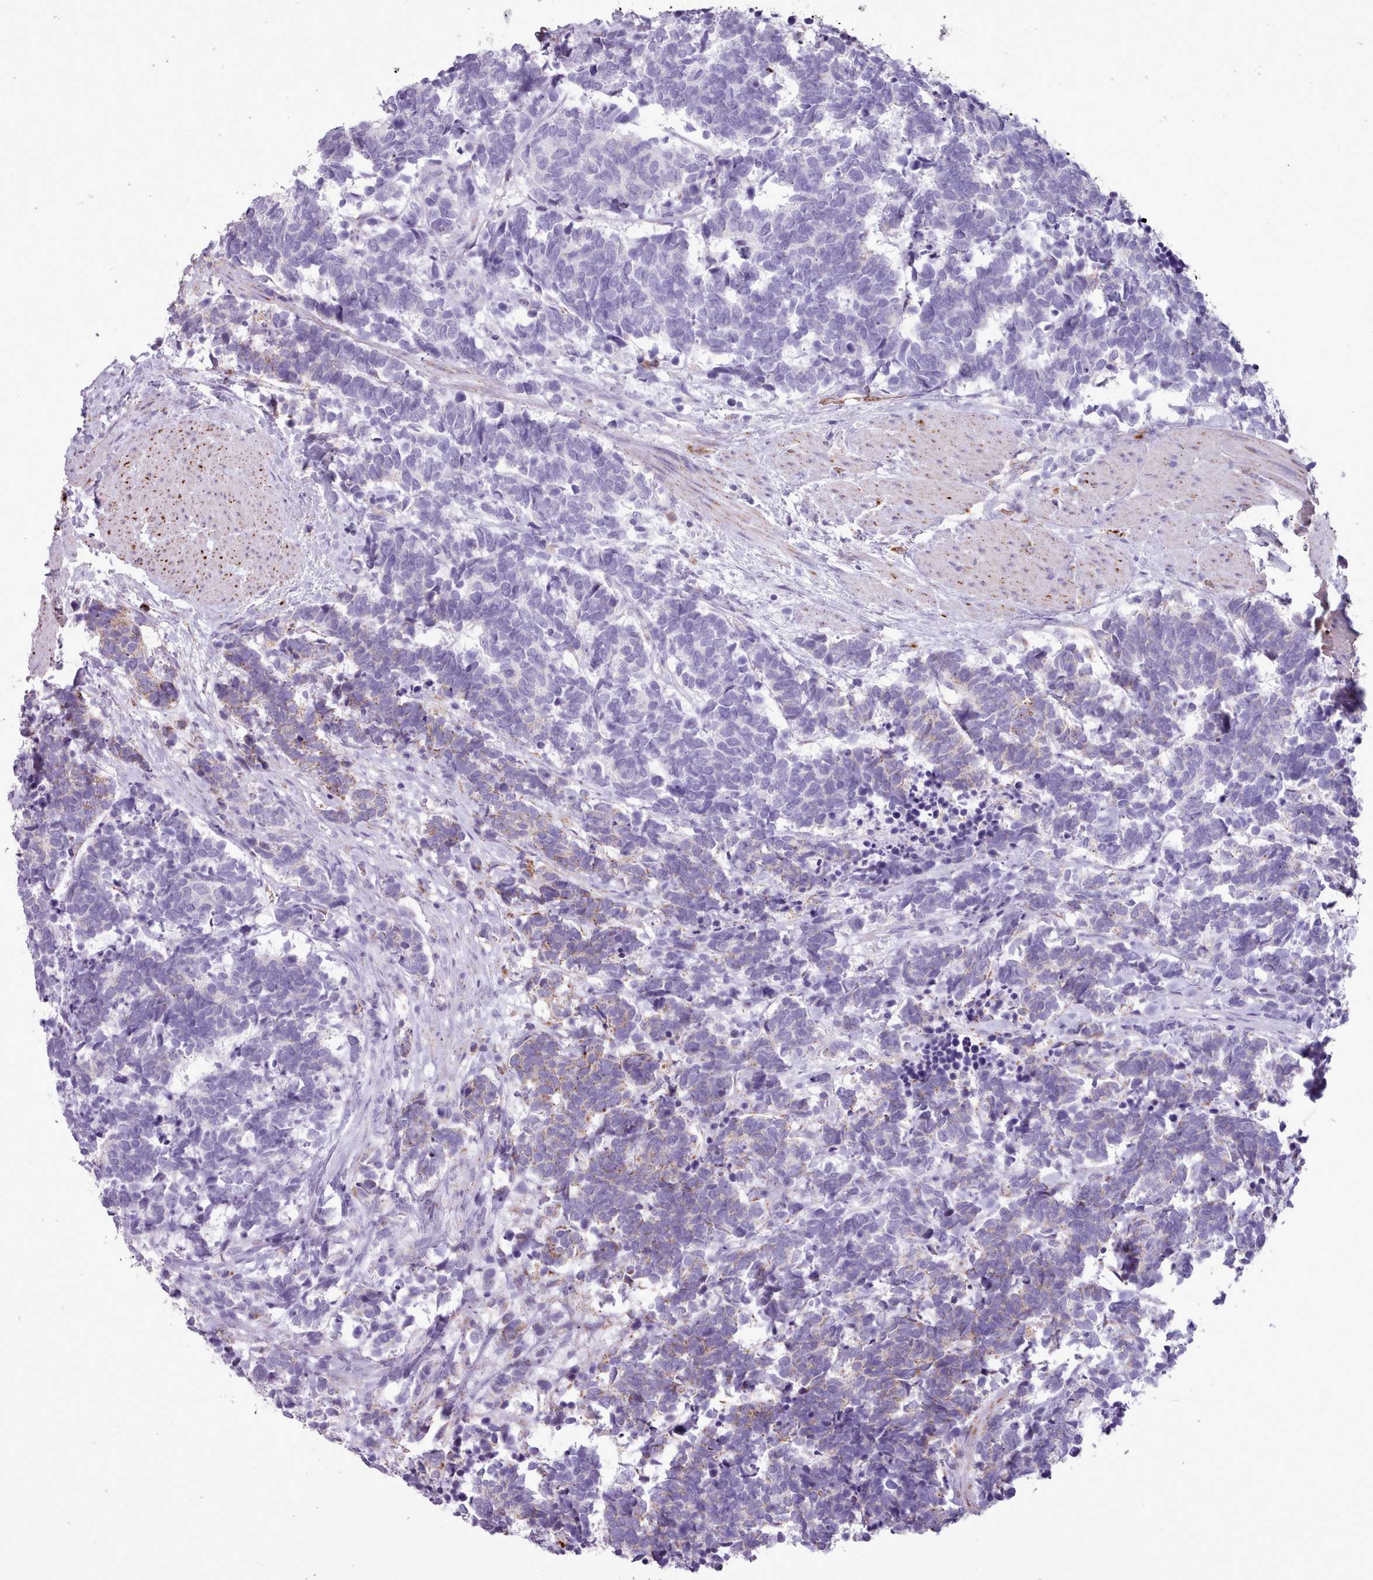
{"staining": {"intensity": "weak", "quantity": "<25%", "location": "cytoplasmic/membranous"}, "tissue": "carcinoid", "cell_type": "Tumor cells", "image_type": "cancer", "snomed": [{"axis": "morphology", "description": "Carcinoma, NOS"}, {"axis": "morphology", "description": "Carcinoid, malignant, NOS"}, {"axis": "topography", "description": "Prostate"}], "caption": "Protein analysis of carcinoid displays no significant staining in tumor cells.", "gene": "AK4", "patient": {"sex": "male", "age": 57}}